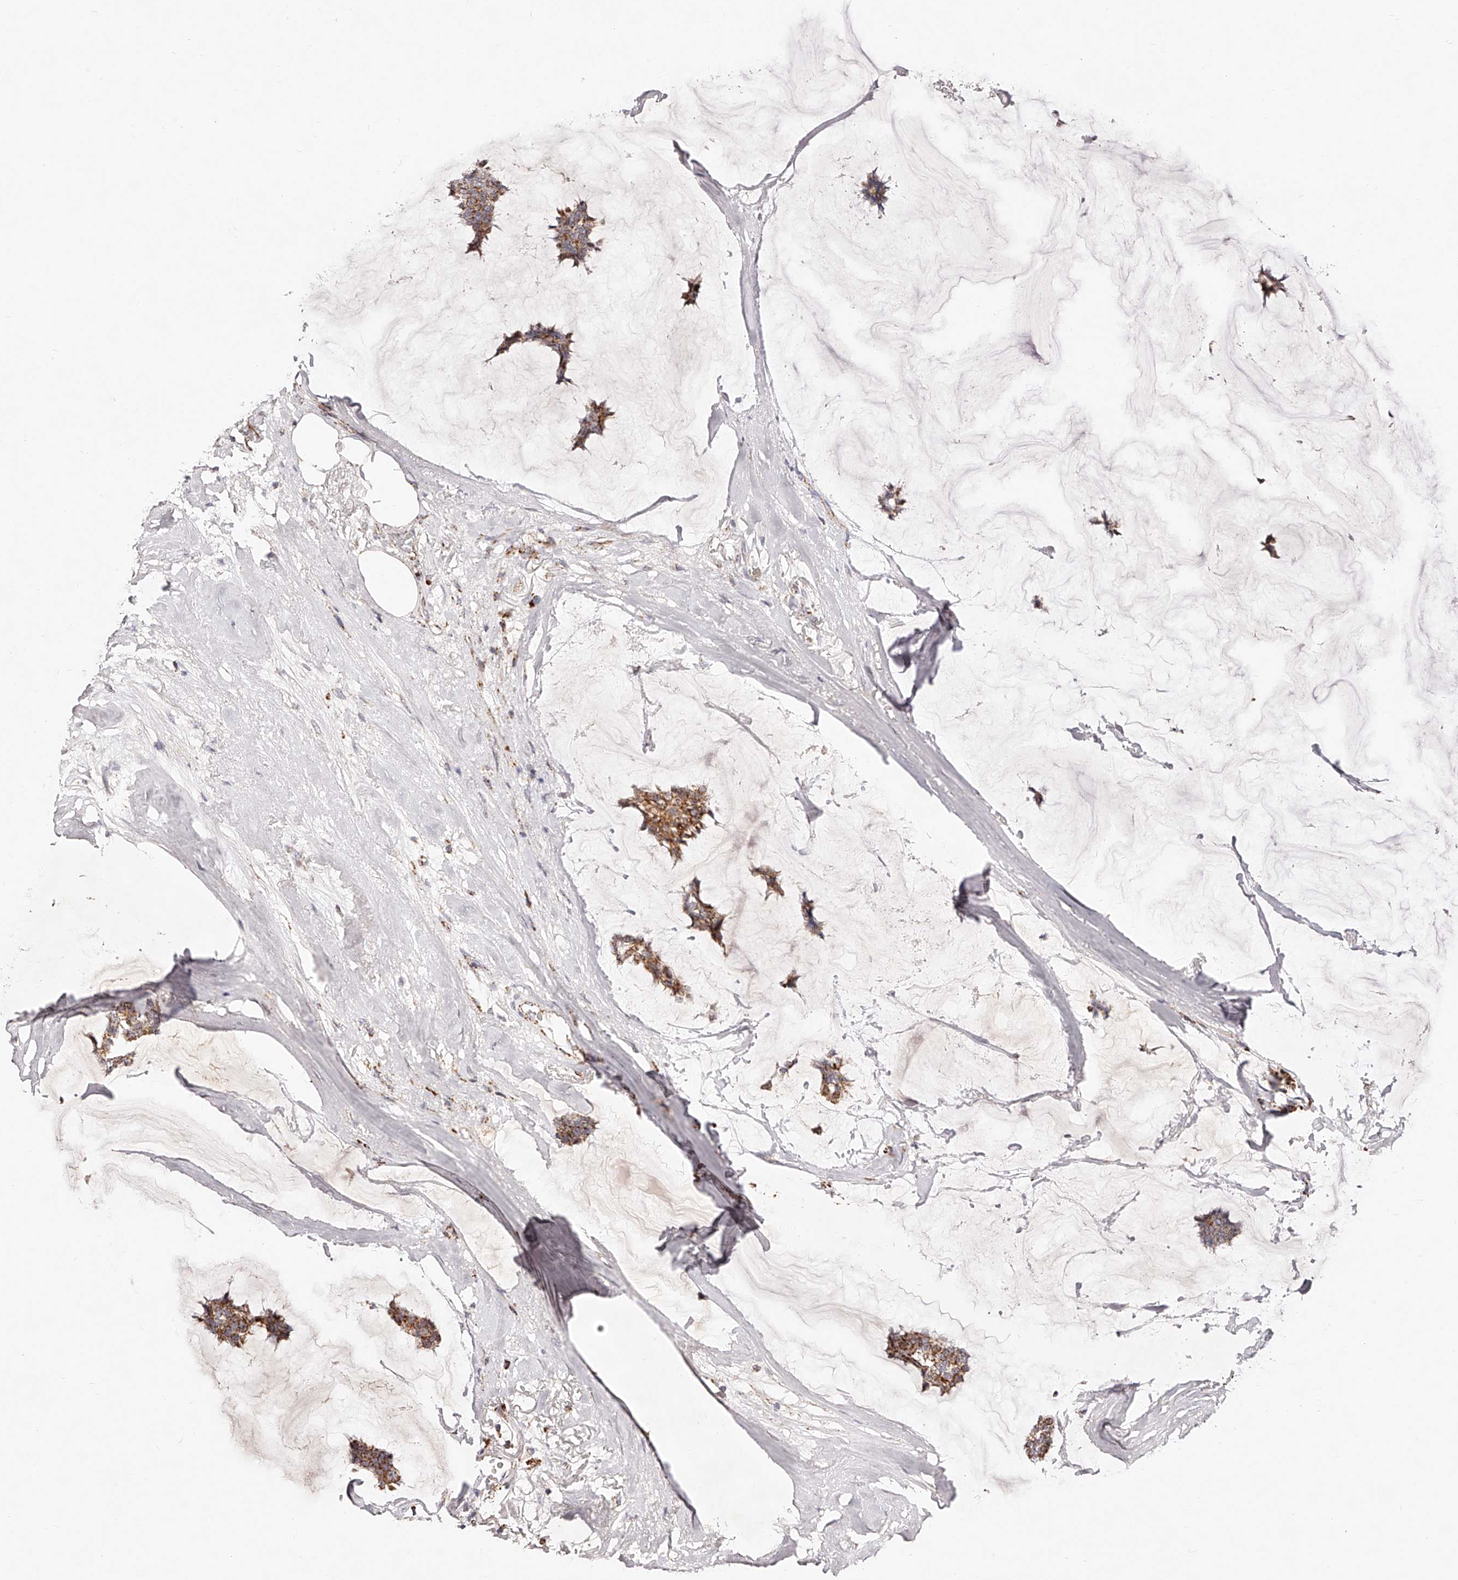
{"staining": {"intensity": "moderate", "quantity": ">75%", "location": "cytoplasmic/membranous"}, "tissue": "breast cancer", "cell_type": "Tumor cells", "image_type": "cancer", "snomed": [{"axis": "morphology", "description": "Duct carcinoma"}, {"axis": "topography", "description": "Breast"}], "caption": "High-power microscopy captured an immunohistochemistry (IHC) micrograph of breast cancer, revealing moderate cytoplasmic/membranous staining in approximately >75% of tumor cells.", "gene": "NDUFV3", "patient": {"sex": "female", "age": 93}}